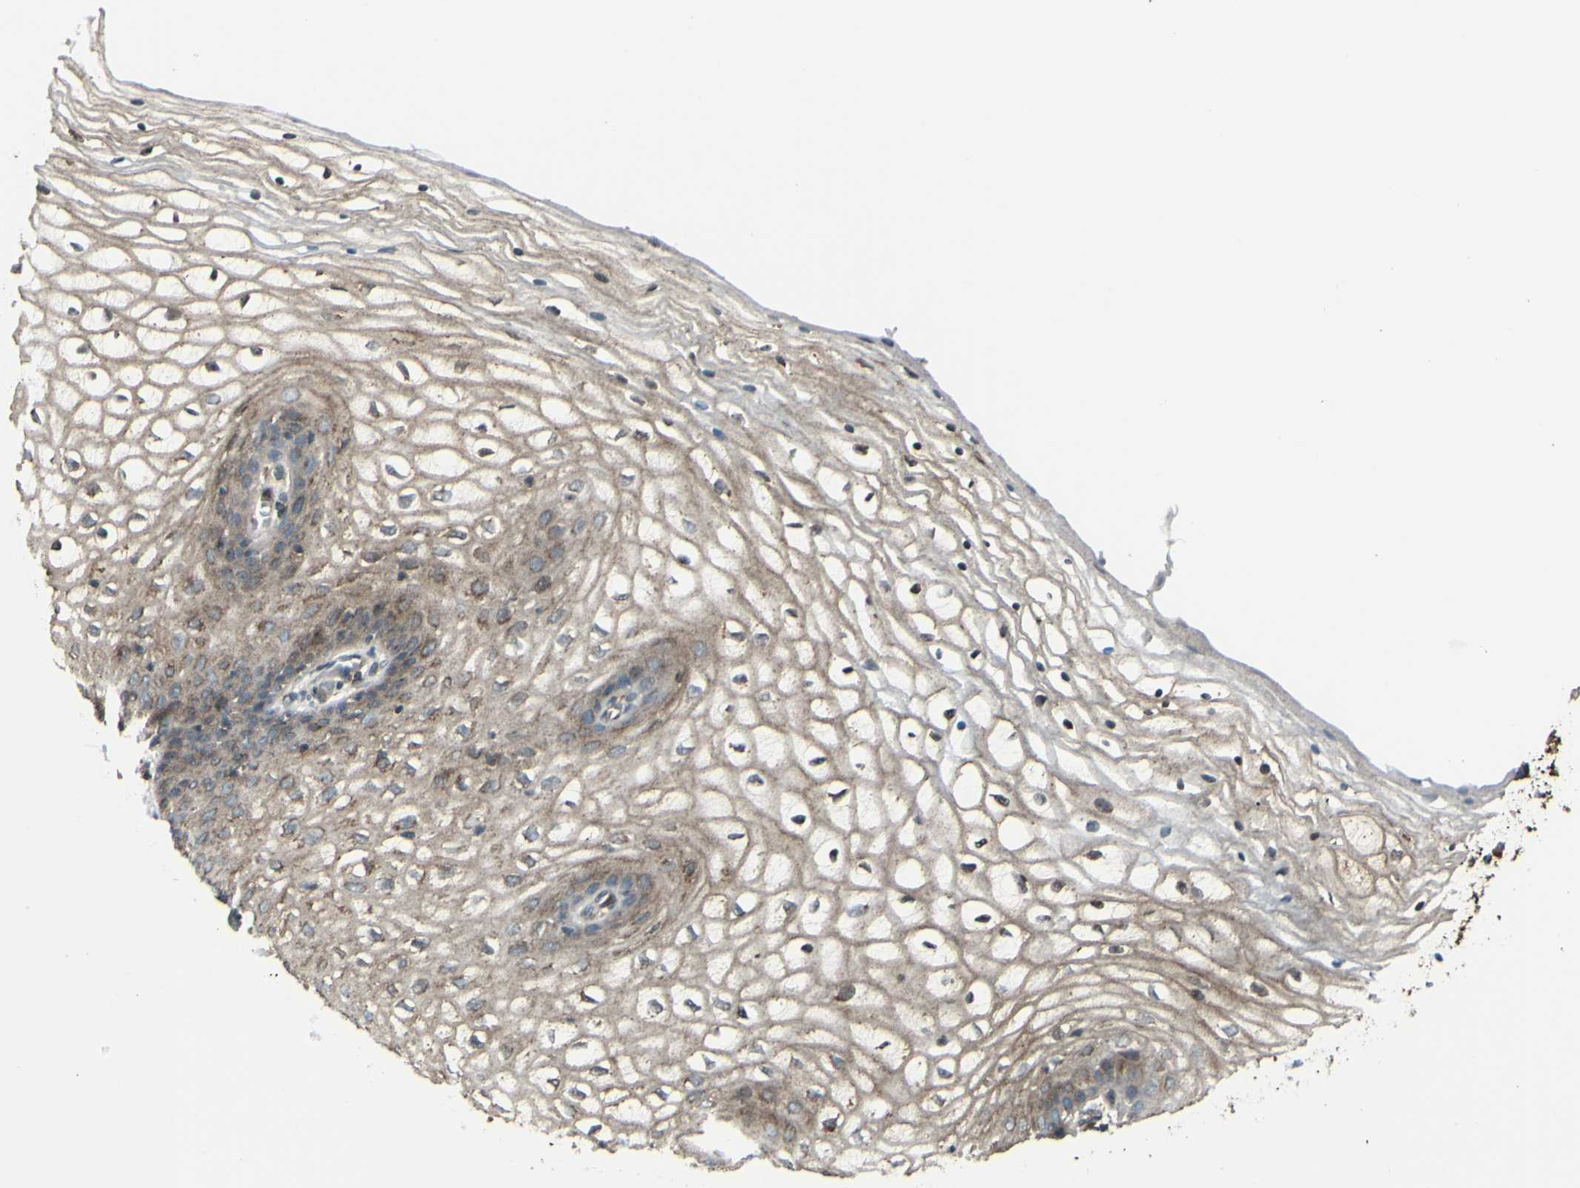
{"staining": {"intensity": "moderate", "quantity": "25%-75%", "location": "cytoplasmic/membranous"}, "tissue": "vagina", "cell_type": "Squamous epithelial cells", "image_type": "normal", "snomed": [{"axis": "morphology", "description": "Normal tissue, NOS"}, {"axis": "topography", "description": "Vagina"}], "caption": "About 25%-75% of squamous epithelial cells in normal vagina display moderate cytoplasmic/membranous protein expression as visualized by brown immunohistochemical staining.", "gene": "NAPA", "patient": {"sex": "female", "age": 34}}